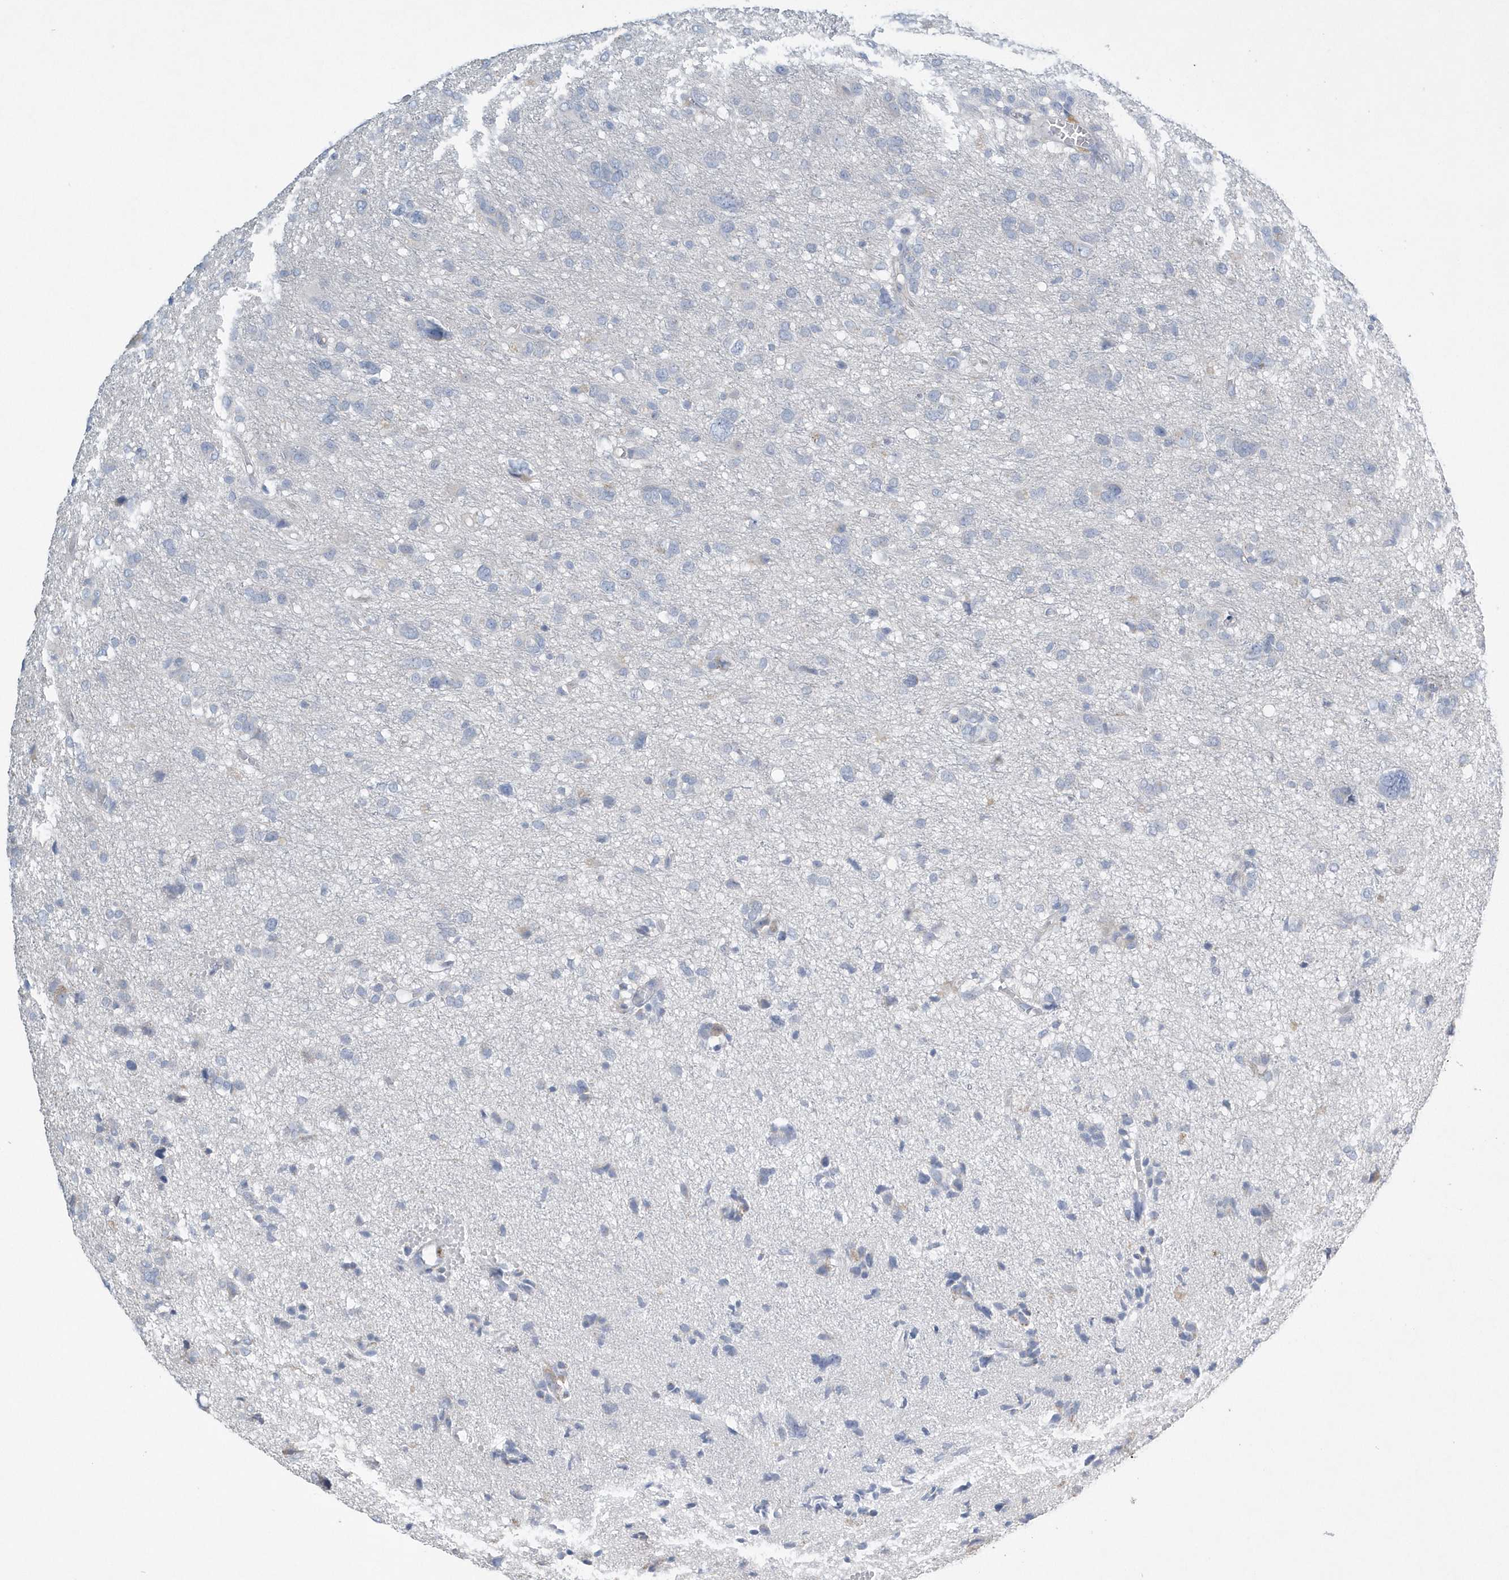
{"staining": {"intensity": "negative", "quantity": "none", "location": "none"}, "tissue": "glioma", "cell_type": "Tumor cells", "image_type": "cancer", "snomed": [{"axis": "morphology", "description": "Glioma, malignant, High grade"}, {"axis": "topography", "description": "Brain"}], "caption": "Tumor cells are negative for brown protein staining in high-grade glioma (malignant).", "gene": "SPATA18", "patient": {"sex": "female", "age": 59}}